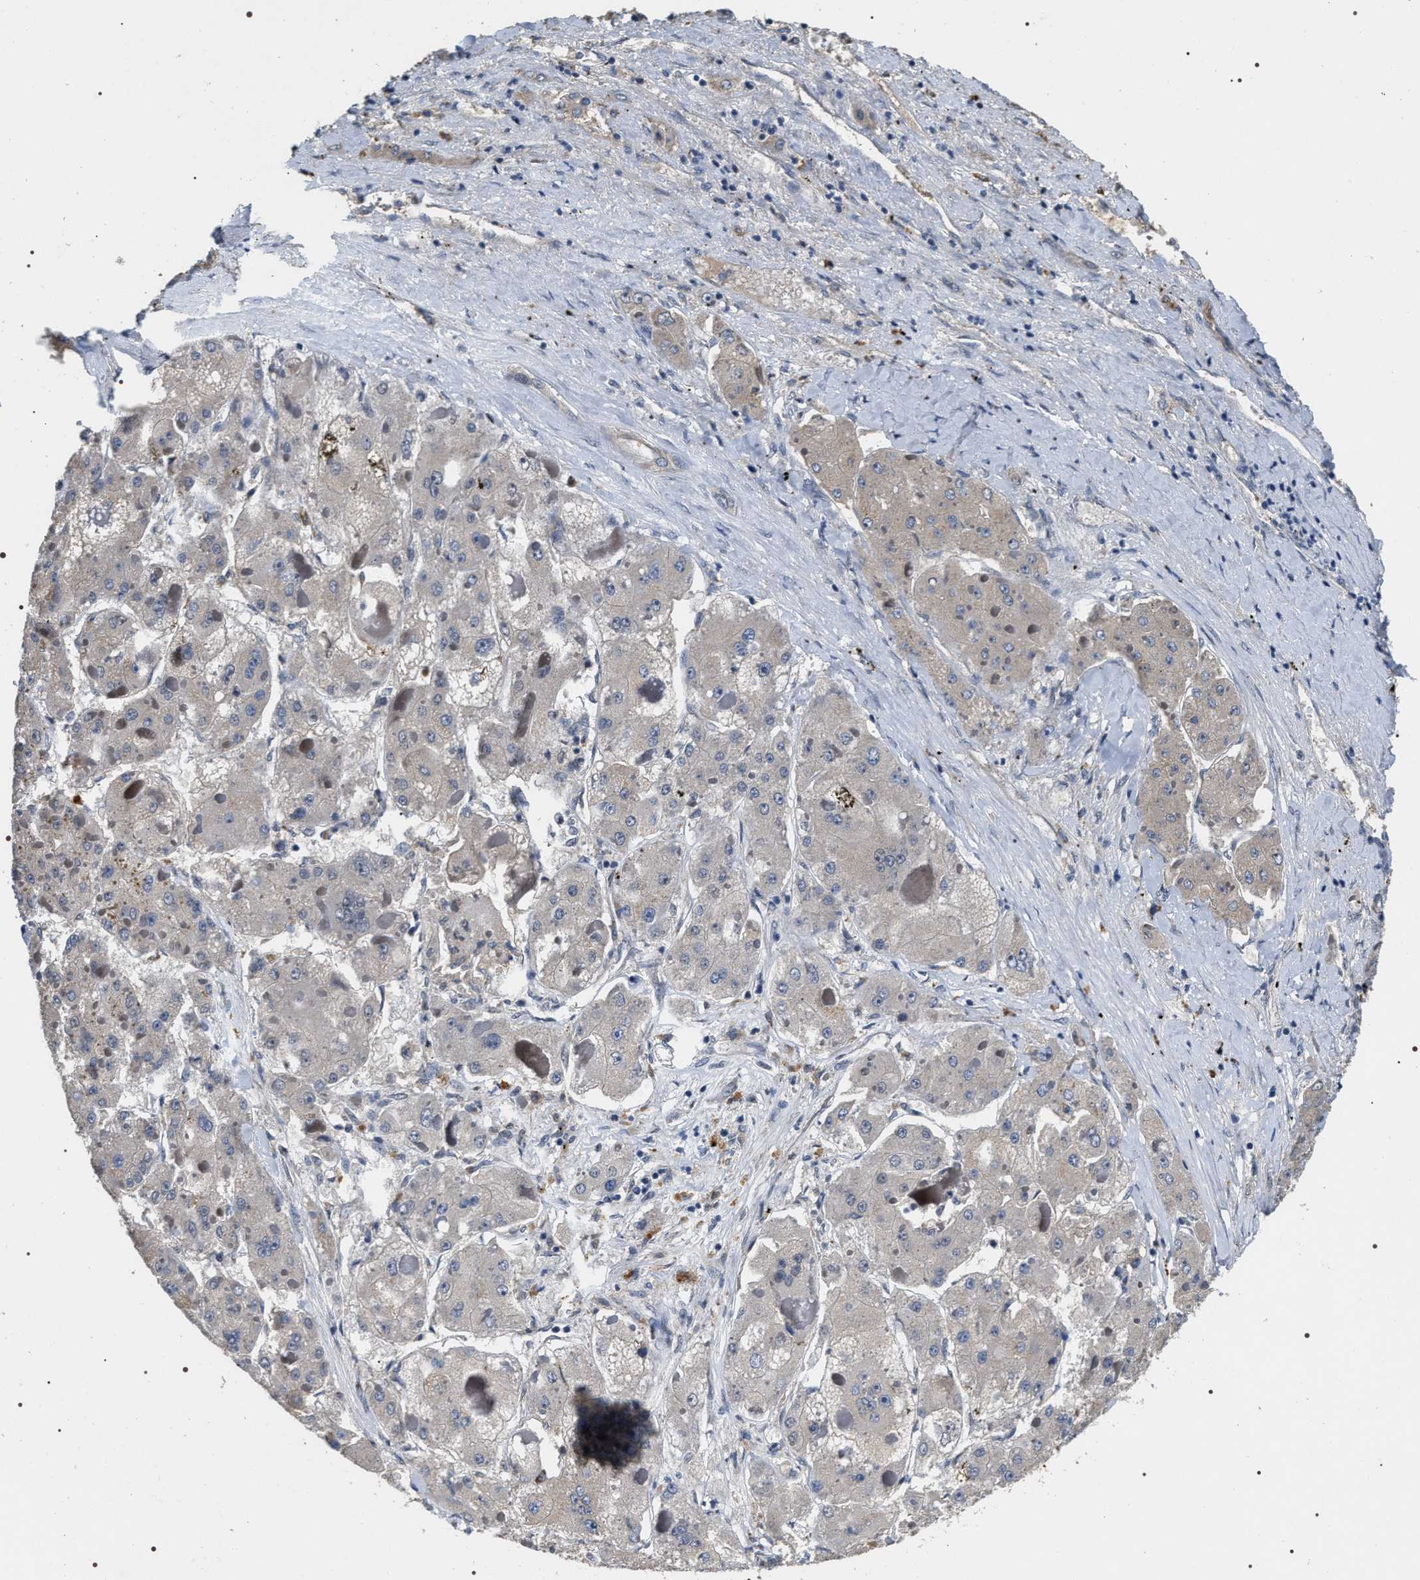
{"staining": {"intensity": "negative", "quantity": "none", "location": "none"}, "tissue": "liver cancer", "cell_type": "Tumor cells", "image_type": "cancer", "snomed": [{"axis": "morphology", "description": "Carcinoma, Hepatocellular, NOS"}, {"axis": "topography", "description": "Liver"}], "caption": "This is an immunohistochemistry (IHC) micrograph of liver cancer. There is no expression in tumor cells.", "gene": "IFT81", "patient": {"sex": "female", "age": 73}}